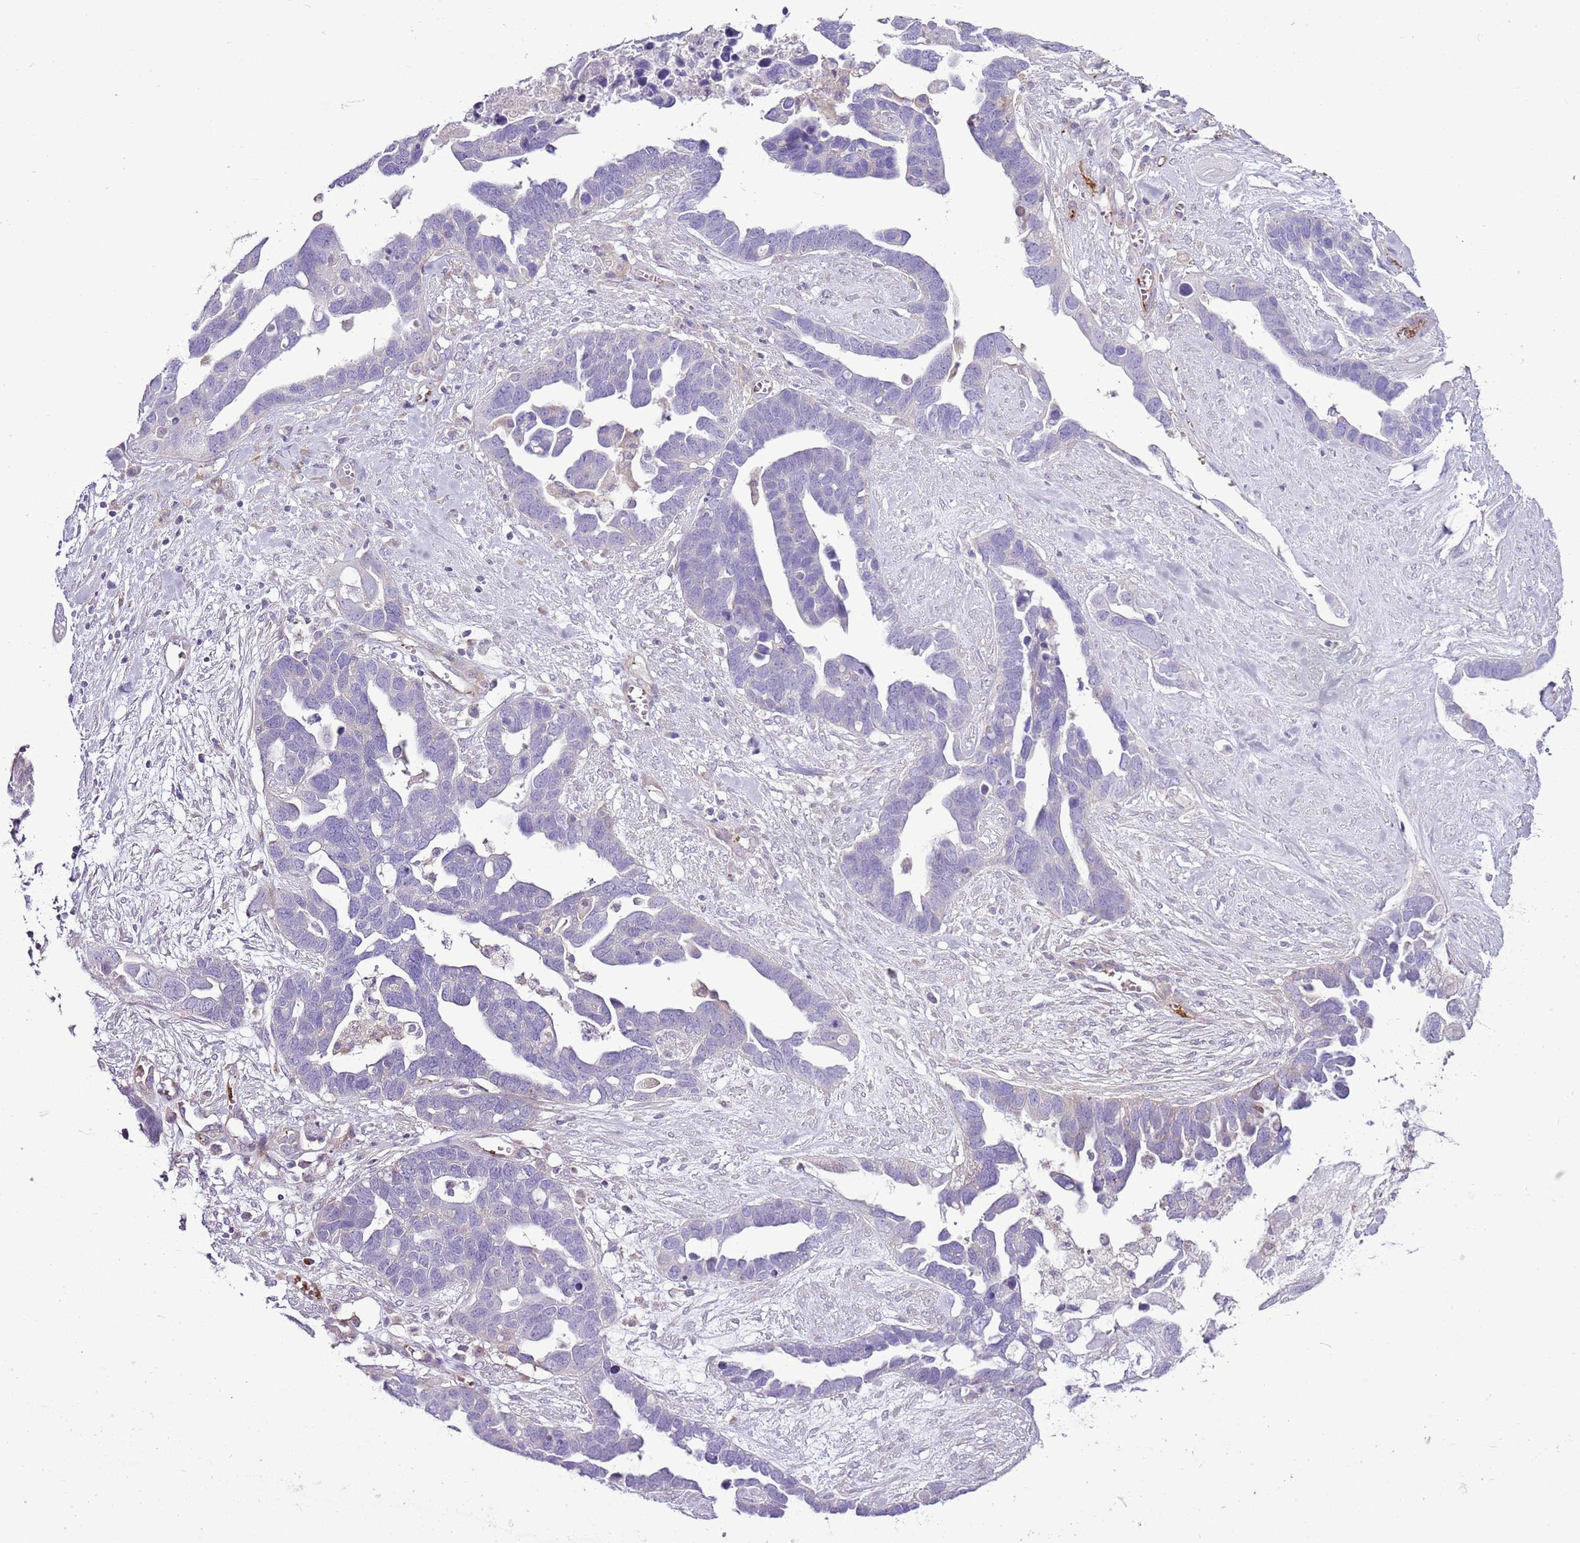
{"staining": {"intensity": "negative", "quantity": "none", "location": "none"}, "tissue": "ovarian cancer", "cell_type": "Tumor cells", "image_type": "cancer", "snomed": [{"axis": "morphology", "description": "Cystadenocarcinoma, serous, NOS"}, {"axis": "topography", "description": "Ovary"}], "caption": "An image of ovarian cancer stained for a protein demonstrates no brown staining in tumor cells. (DAB immunohistochemistry visualized using brightfield microscopy, high magnification).", "gene": "CHAC2", "patient": {"sex": "female", "age": 54}}